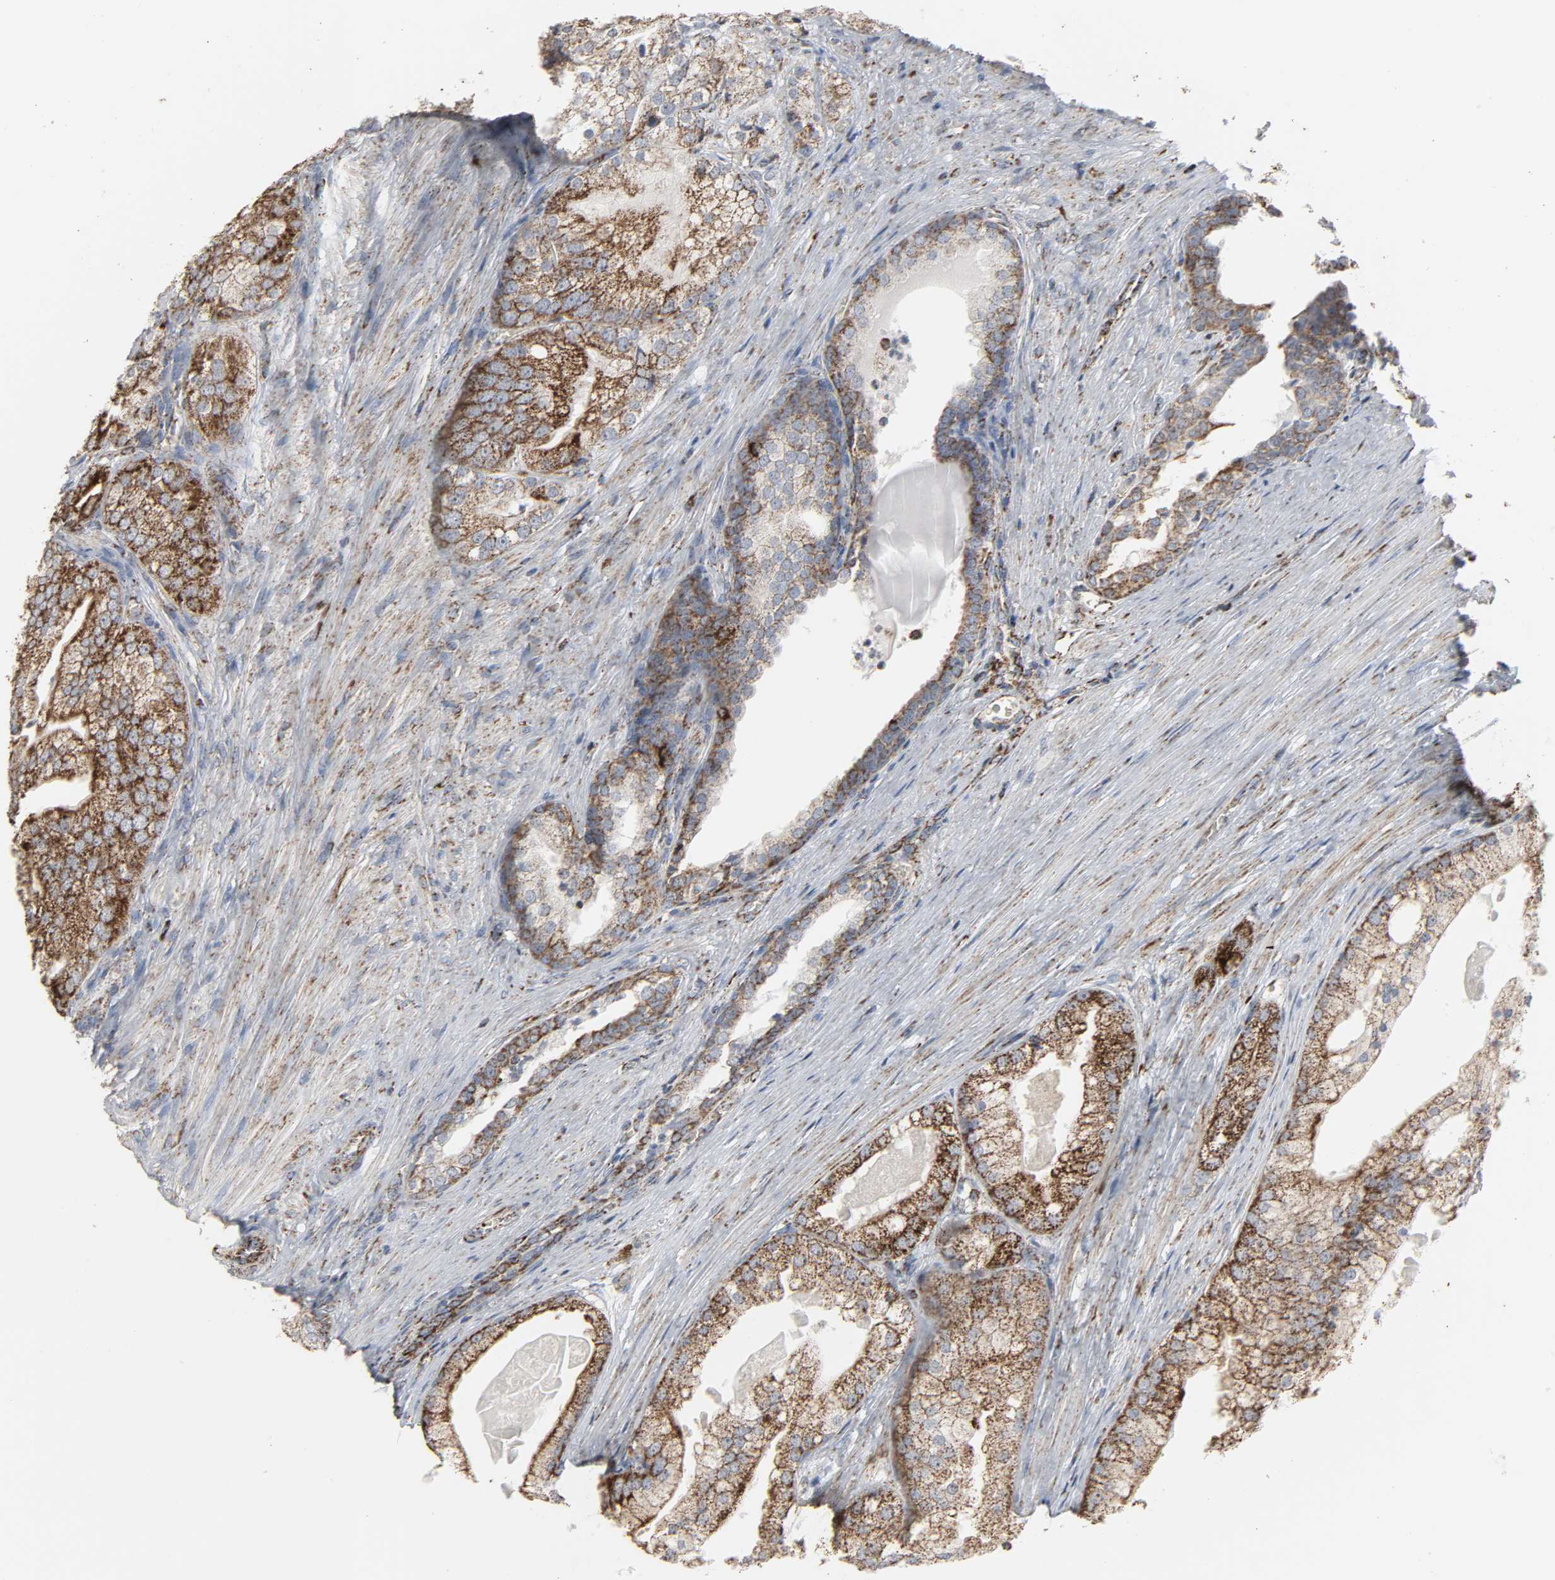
{"staining": {"intensity": "strong", "quantity": ">75%", "location": "cytoplasmic/membranous"}, "tissue": "prostate cancer", "cell_type": "Tumor cells", "image_type": "cancer", "snomed": [{"axis": "morphology", "description": "Adenocarcinoma, Low grade"}, {"axis": "topography", "description": "Prostate"}], "caption": "Immunohistochemical staining of low-grade adenocarcinoma (prostate) exhibits high levels of strong cytoplasmic/membranous expression in about >75% of tumor cells. The staining is performed using DAB (3,3'-diaminobenzidine) brown chromogen to label protein expression. The nuclei are counter-stained blue using hematoxylin.", "gene": "ACAT1", "patient": {"sex": "male", "age": 69}}